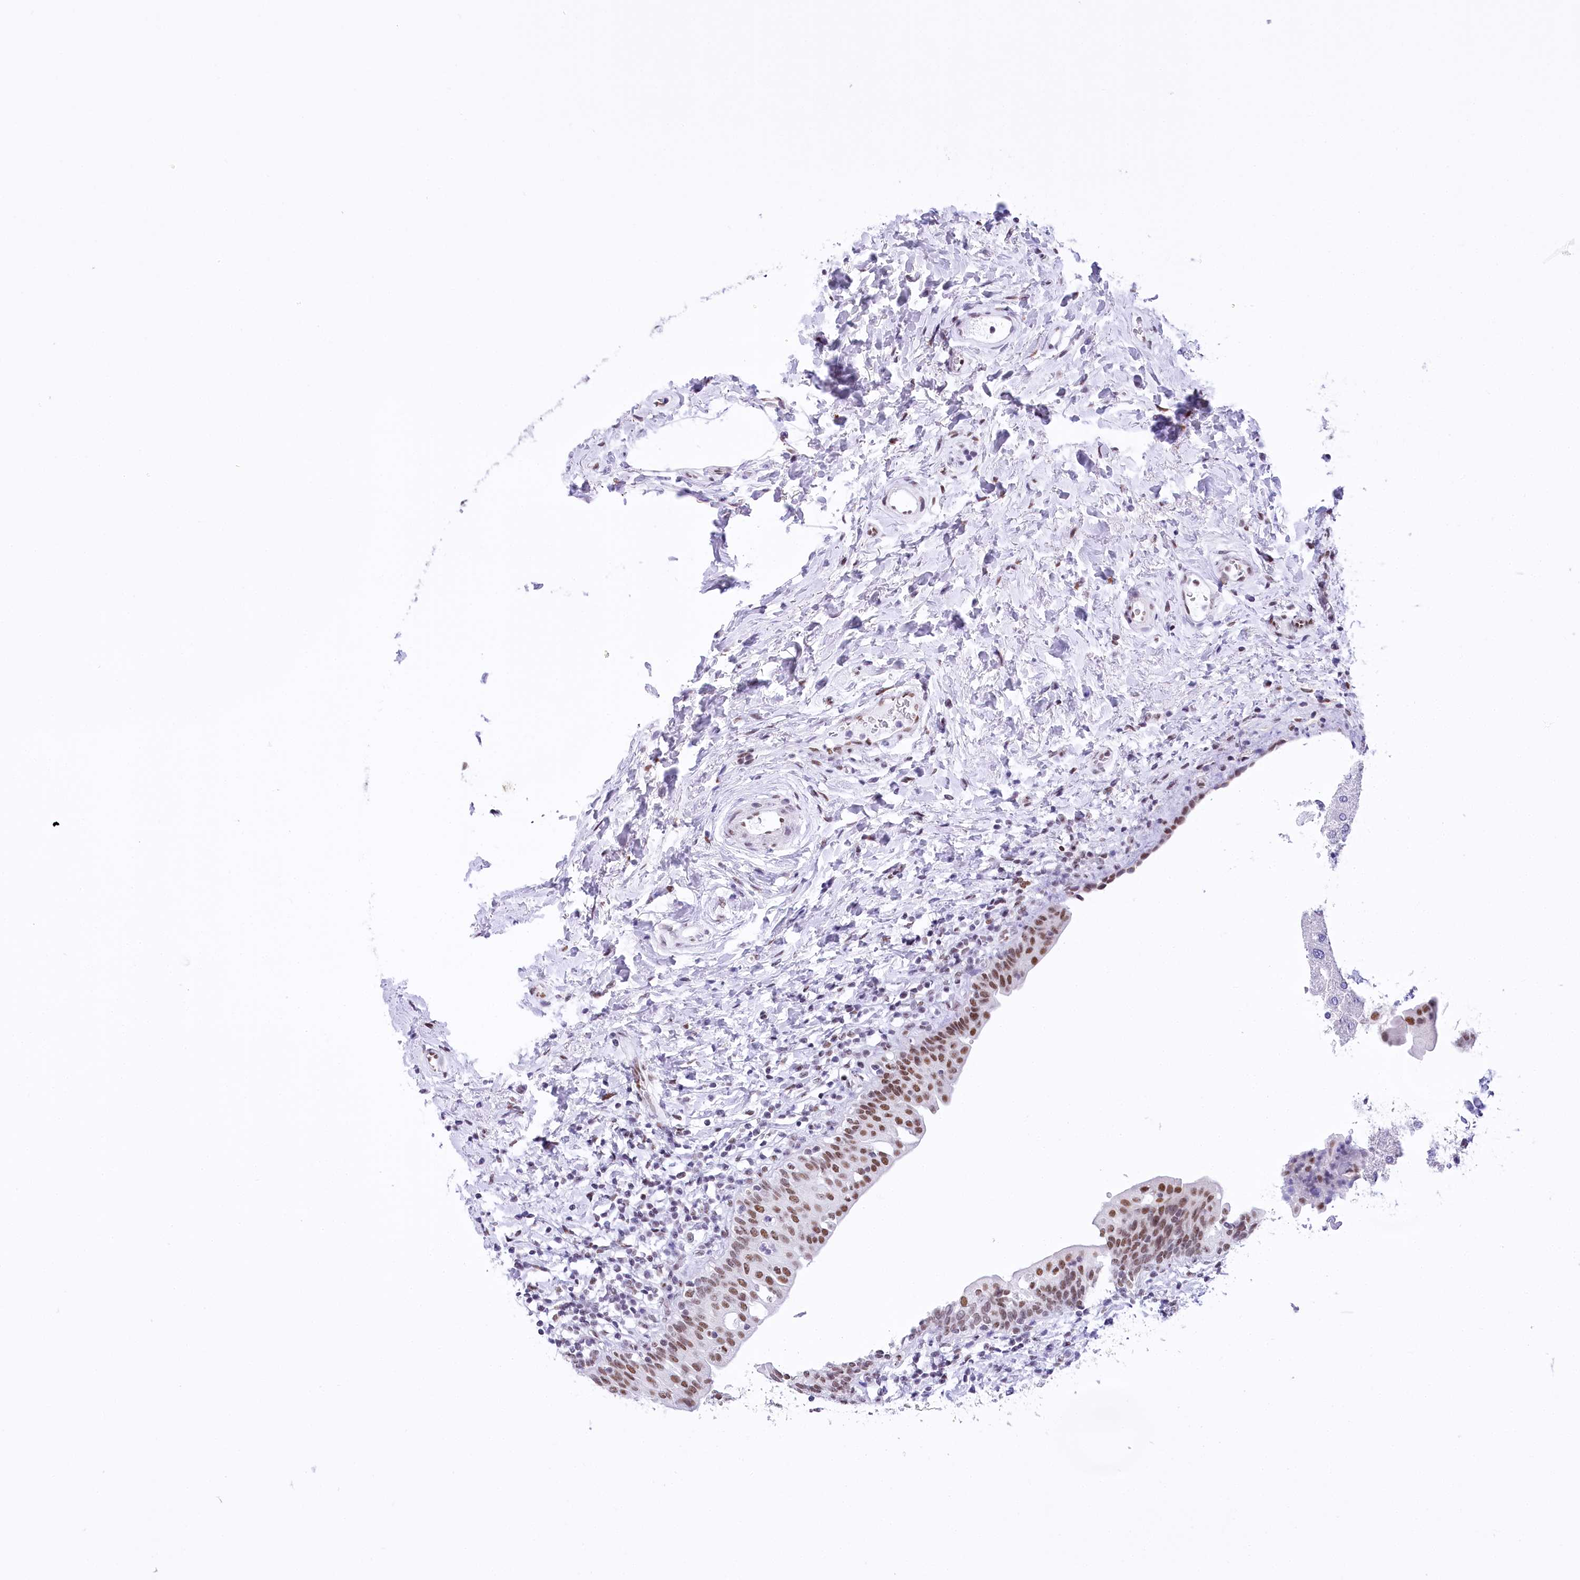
{"staining": {"intensity": "moderate", "quantity": "25%-75%", "location": "nuclear"}, "tissue": "urinary bladder", "cell_type": "Urothelial cells", "image_type": "normal", "snomed": [{"axis": "morphology", "description": "Normal tissue, NOS"}, {"axis": "topography", "description": "Urinary bladder"}], "caption": "Brown immunohistochemical staining in benign human urinary bladder displays moderate nuclear positivity in about 25%-75% of urothelial cells. (DAB (3,3'-diaminobenzidine) IHC with brightfield microscopy, high magnification).", "gene": "HNRNPA0", "patient": {"sex": "male", "age": 83}}